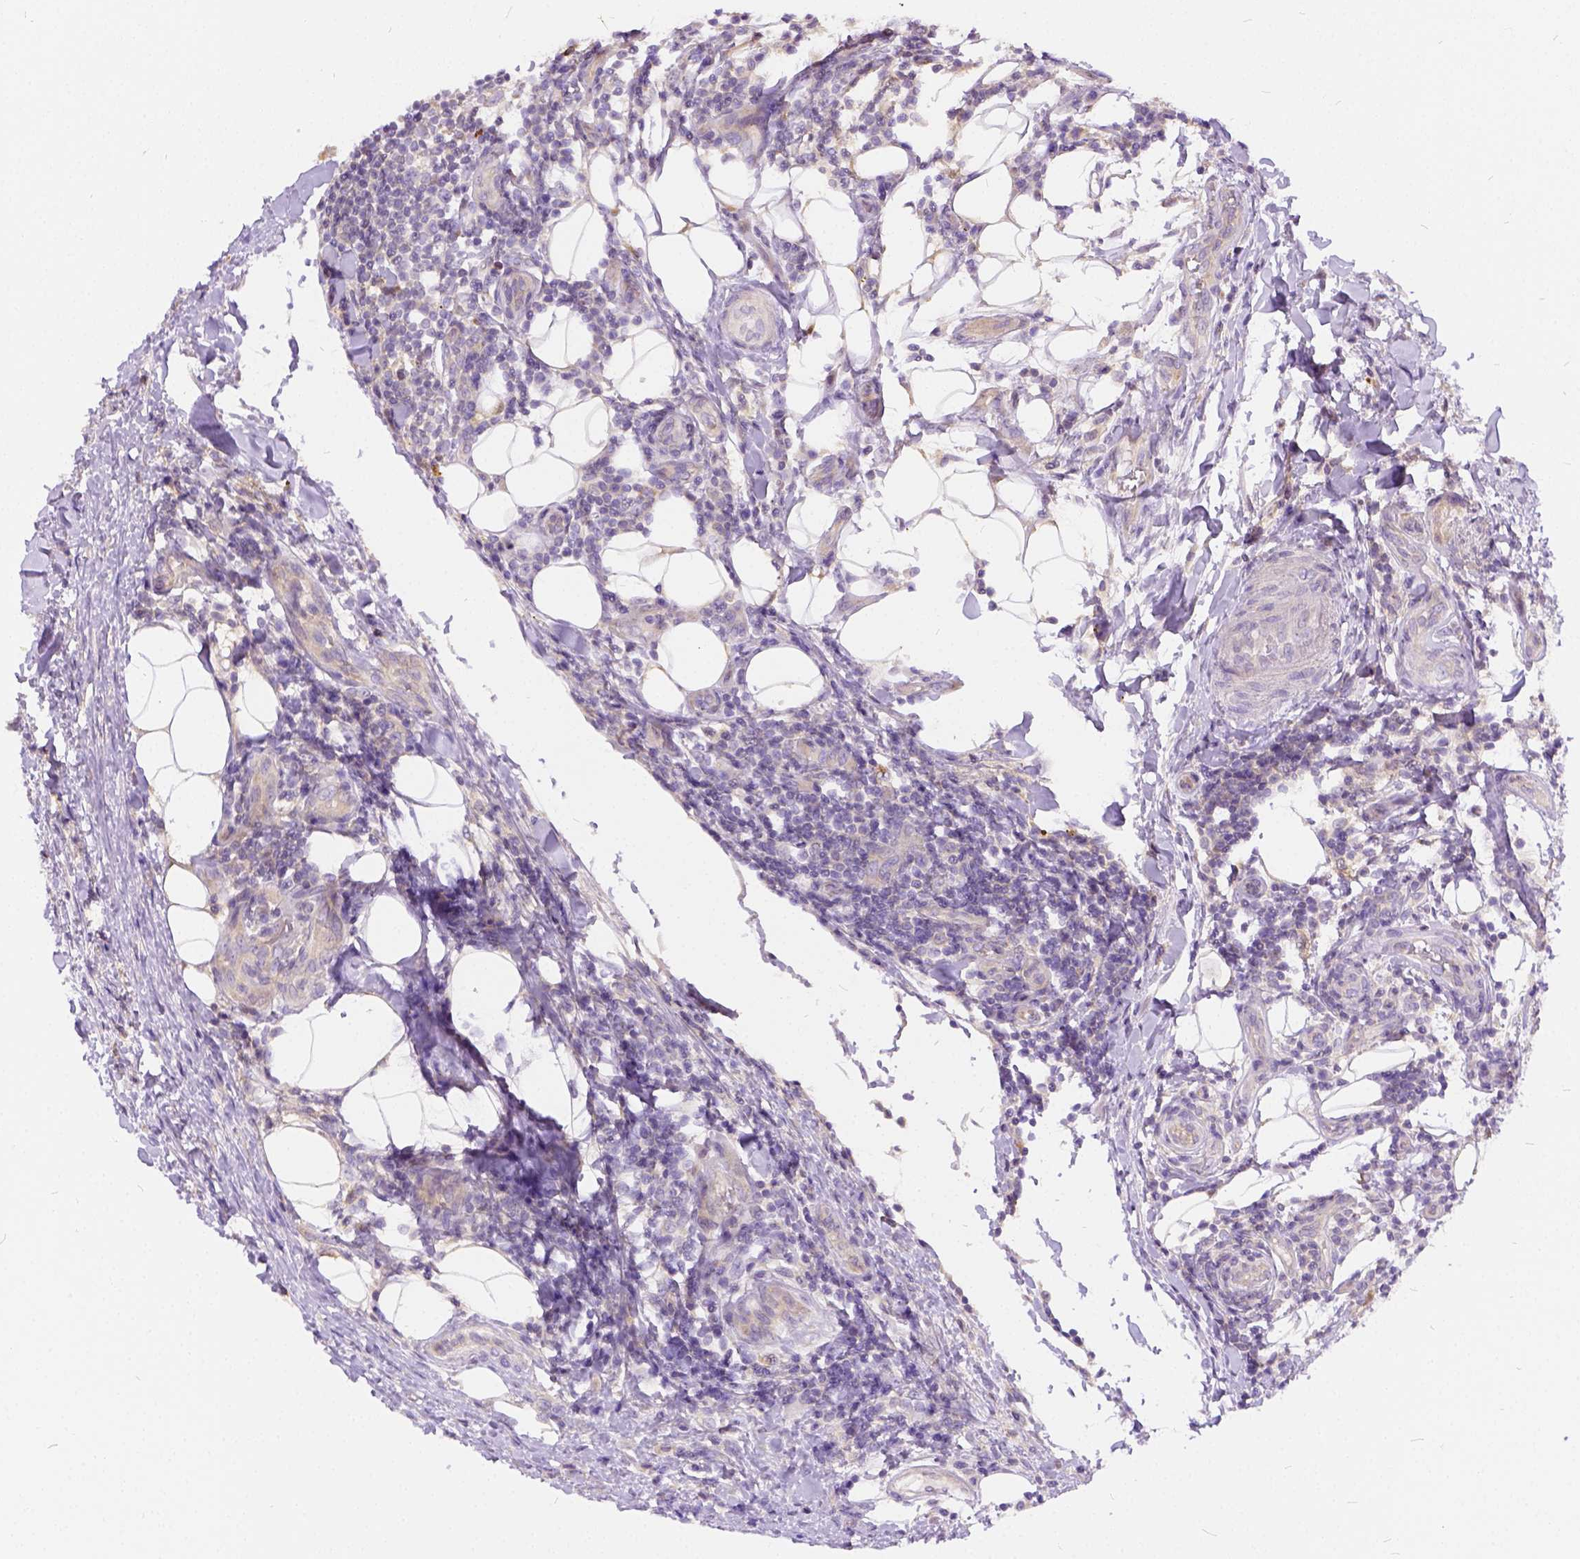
{"staining": {"intensity": "negative", "quantity": "none", "location": "none"}, "tissue": "testis cancer", "cell_type": "Tumor cells", "image_type": "cancer", "snomed": [{"axis": "morphology", "description": "Carcinoma, Embryonal, NOS"}, {"axis": "topography", "description": "Testis"}], "caption": "Immunohistochemistry (IHC) histopathology image of human testis cancer (embryonal carcinoma) stained for a protein (brown), which shows no positivity in tumor cells.", "gene": "CADM4", "patient": {"sex": "male", "age": 24}}